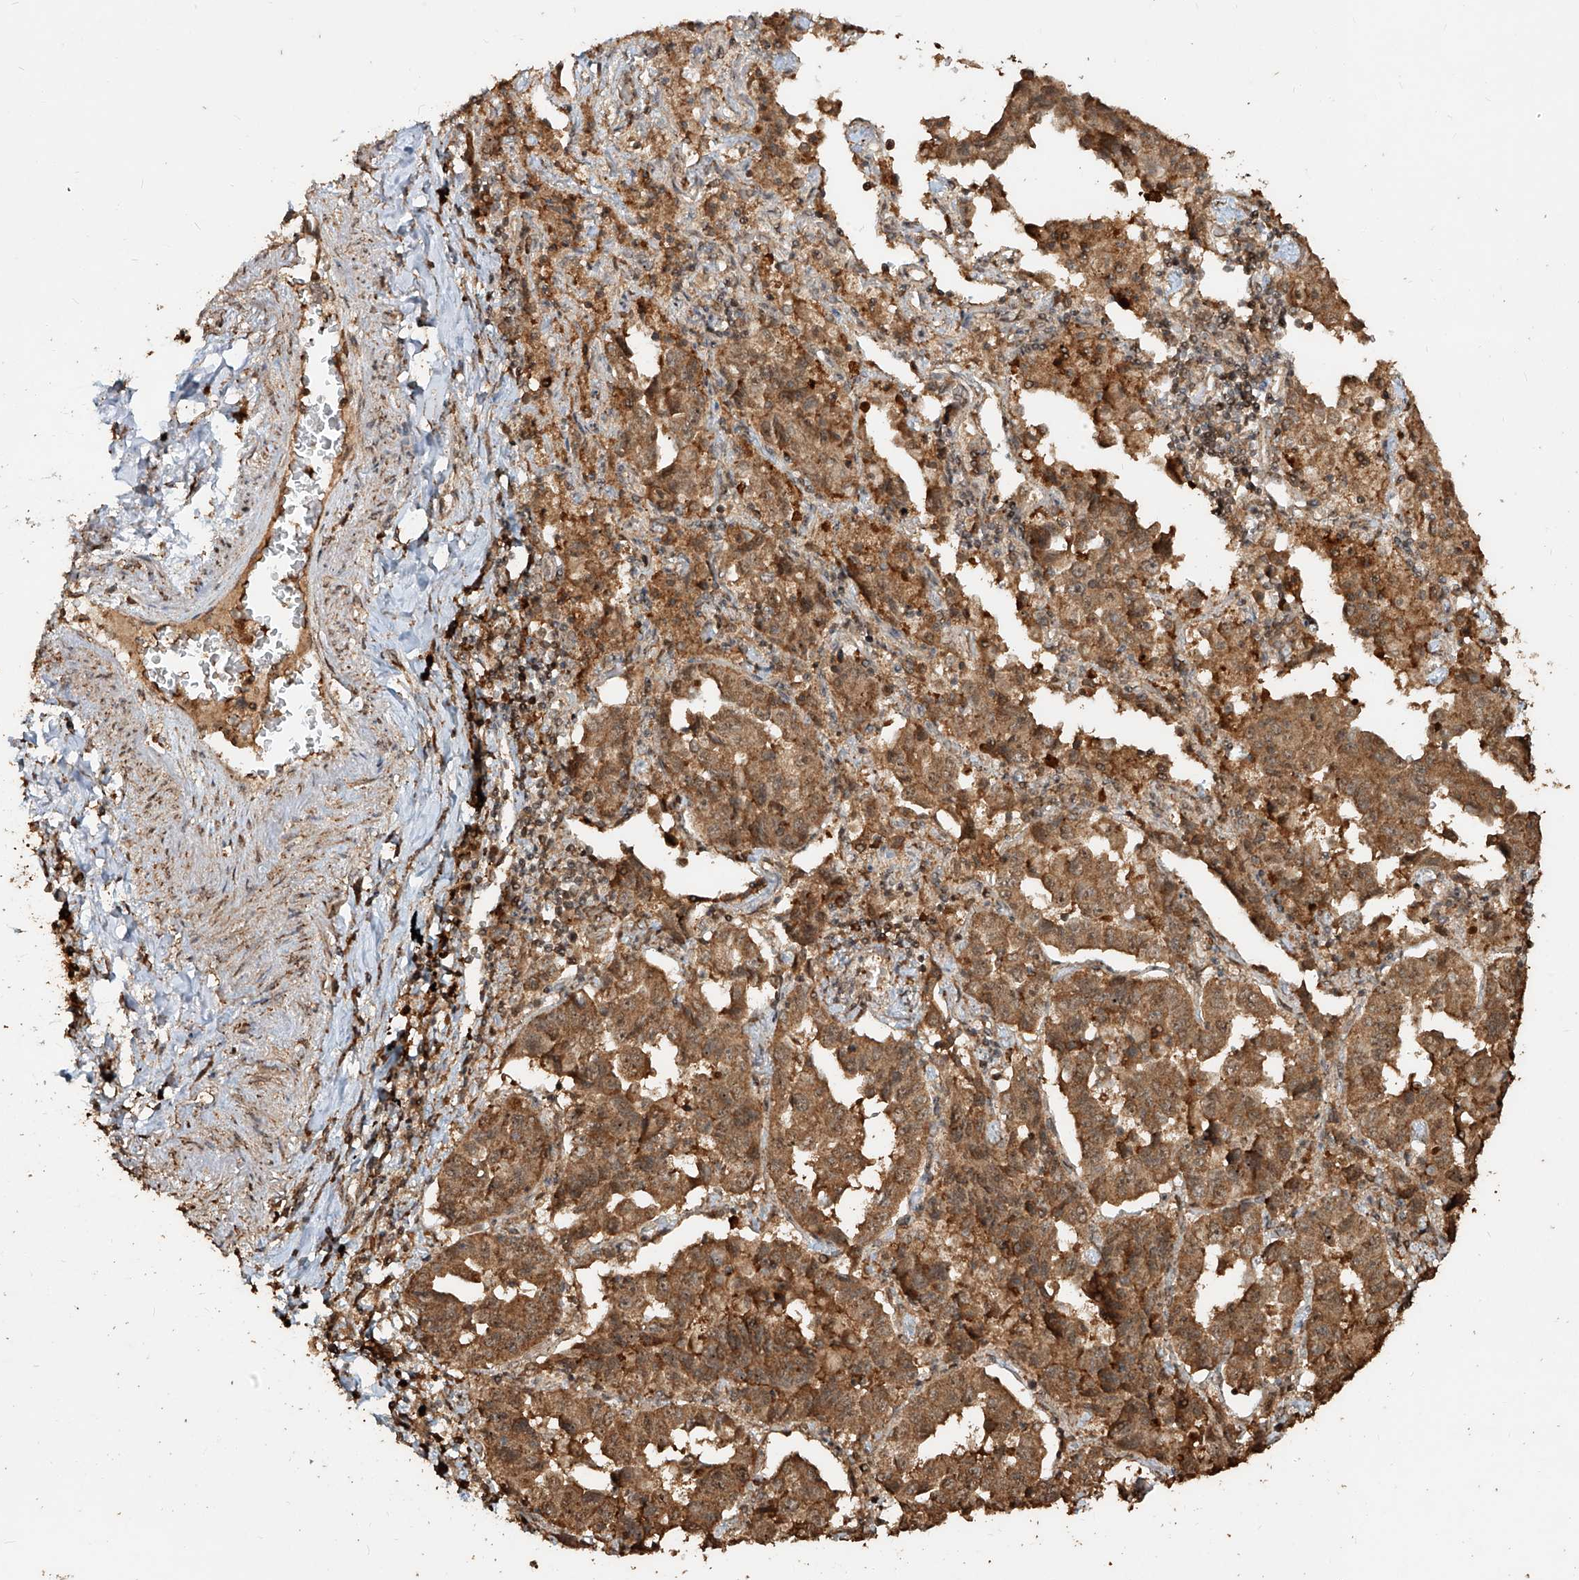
{"staining": {"intensity": "moderate", "quantity": ">75%", "location": "cytoplasmic/membranous,nuclear"}, "tissue": "lung cancer", "cell_type": "Tumor cells", "image_type": "cancer", "snomed": [{"axis": "morphology", "description": "Adenocarcinoma, NOS"}, {"axis": "topography", "description": "Lung"}], "caption": "DAB (3,3'-diaminobenzidine) immunohistochemical staining of human lung adenocarcinoma shows moderate cytoplasmic/membranous and nuclear protein expression in about >75% of tumor cells. The staining was performed using DAB (3,3'-diaminobenzidine) to visualize the protein expression in brown, while the nuclei were stained in blue with hematoxylin (Magnification: 20x).", "gene": "ZNF660", "patient": {"sex": "female", "age": 51}}